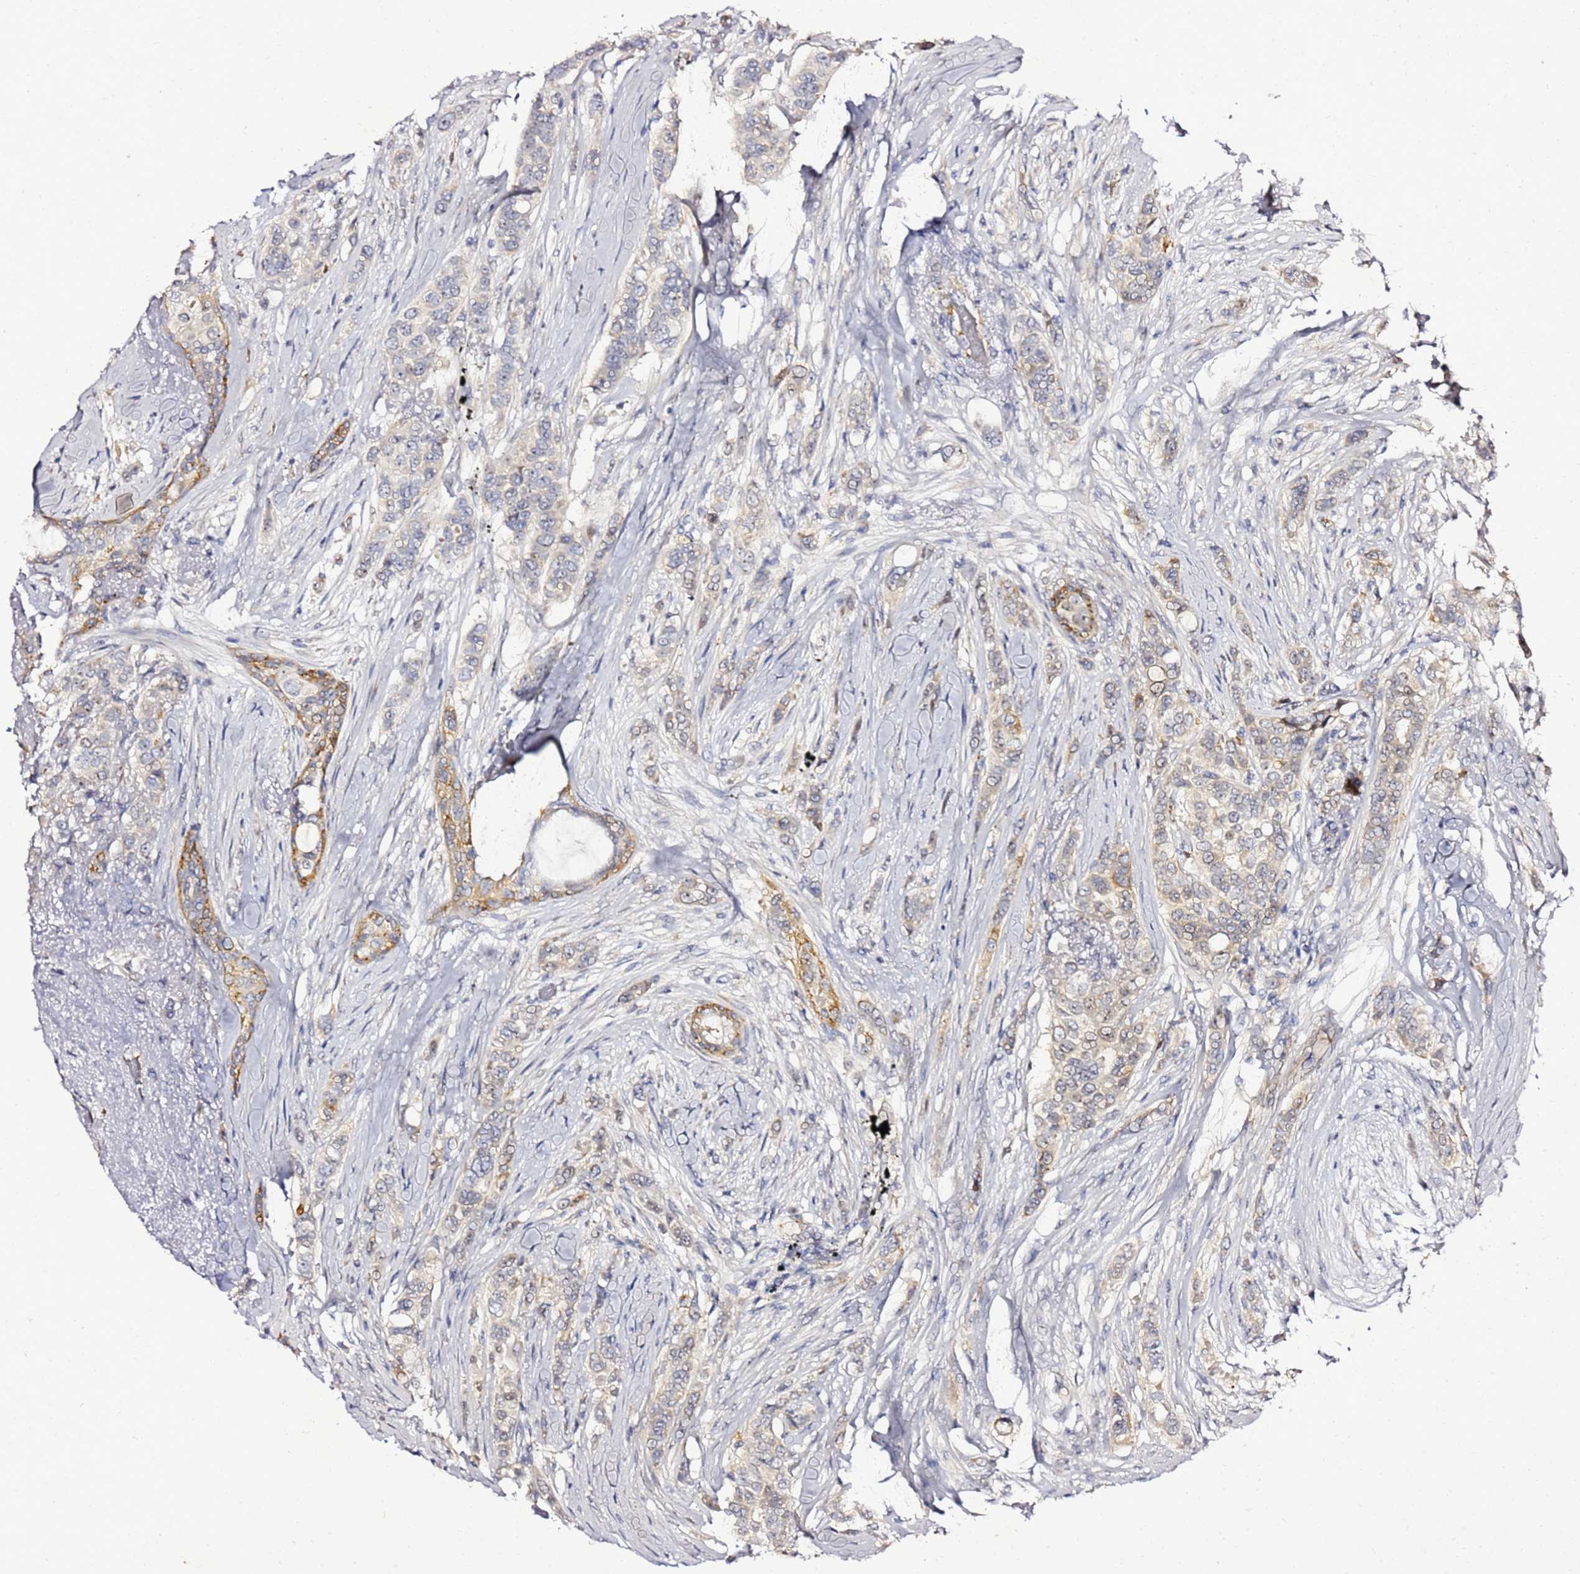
{"staining": {"intensity": "weak", "quantity": "<25%", "location": "cytoplasmic/membranous"}, "tissue": "breast cancer", "cell_type": "Tumor cells", "image_type": "cancer", "snomed": [{"axis": "morphology", "description": "Lobular carcinoma"}, {"axis": "topography", "description": "Breast"}], "caption": "High power microscopy micrograph of an immunohistochemistry (IHC) micrograph of breast lobular carcinoma, revealing no significant staining in tumor cells.", "gene": "NOL8", "patient": {"sex": "female", "age": 51}}